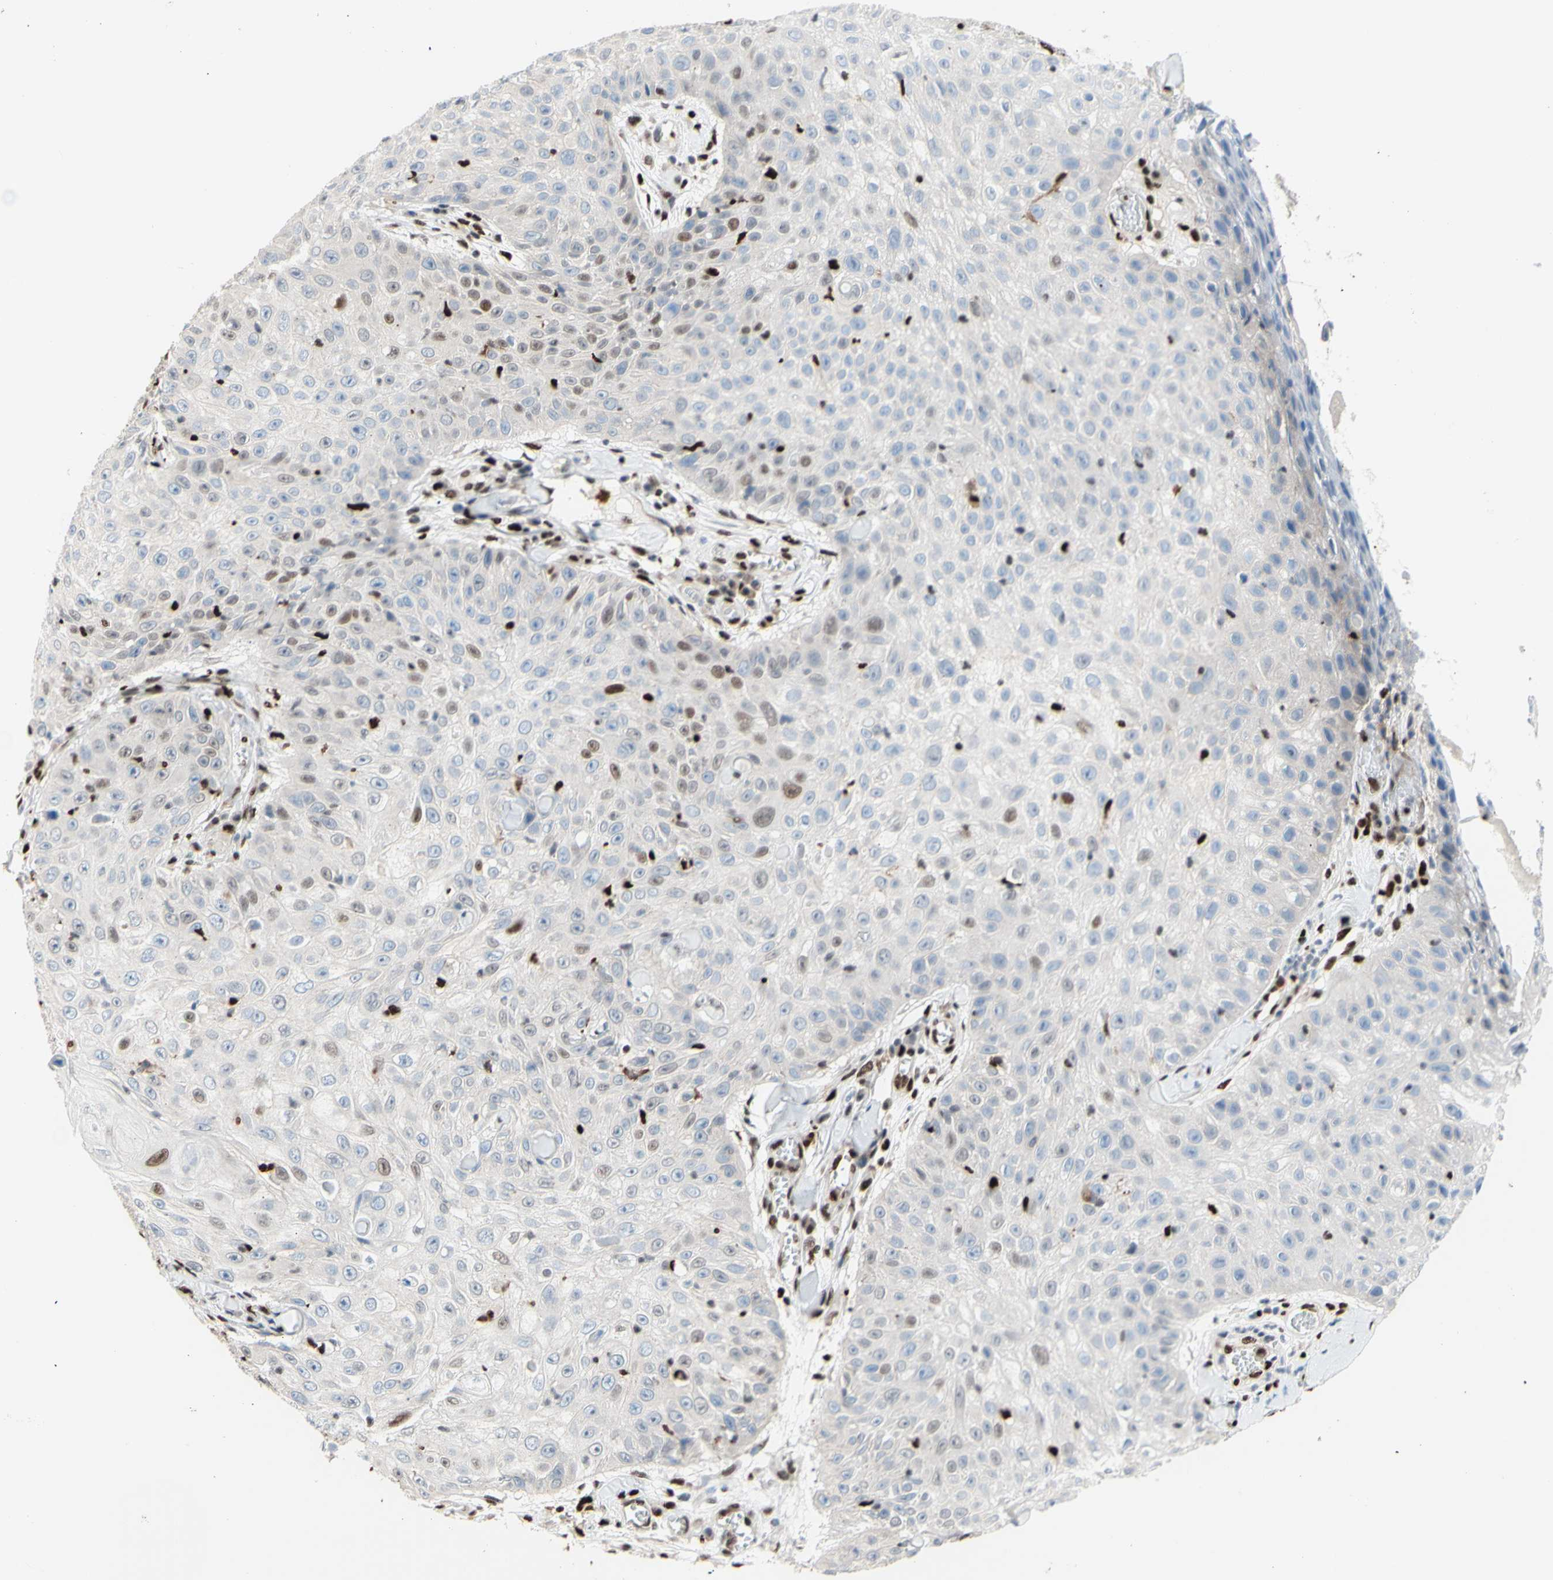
{"staining": {"intensity": "weak", "quantity": "<25%", "location": "nuclear"}, "tissue": "skin cancer", "cell_type": "Tumor cells", "image_type": "cancer", "snomed": [{"axis": "morphology", "description": "Squamous cell carcinoma, NOS"}, {"axis": "topography", "description": "Skin"}], "caption": "Image shows no significant protein expression in tumor cells of squamous cell carcinoma (skin). (Brightfield microscopy of DAB (3,3'-diaminobenzidine) immunohistochemistry at high magnification).", "gene": "EED", "patient": {"sex": "male", "age": 86}}